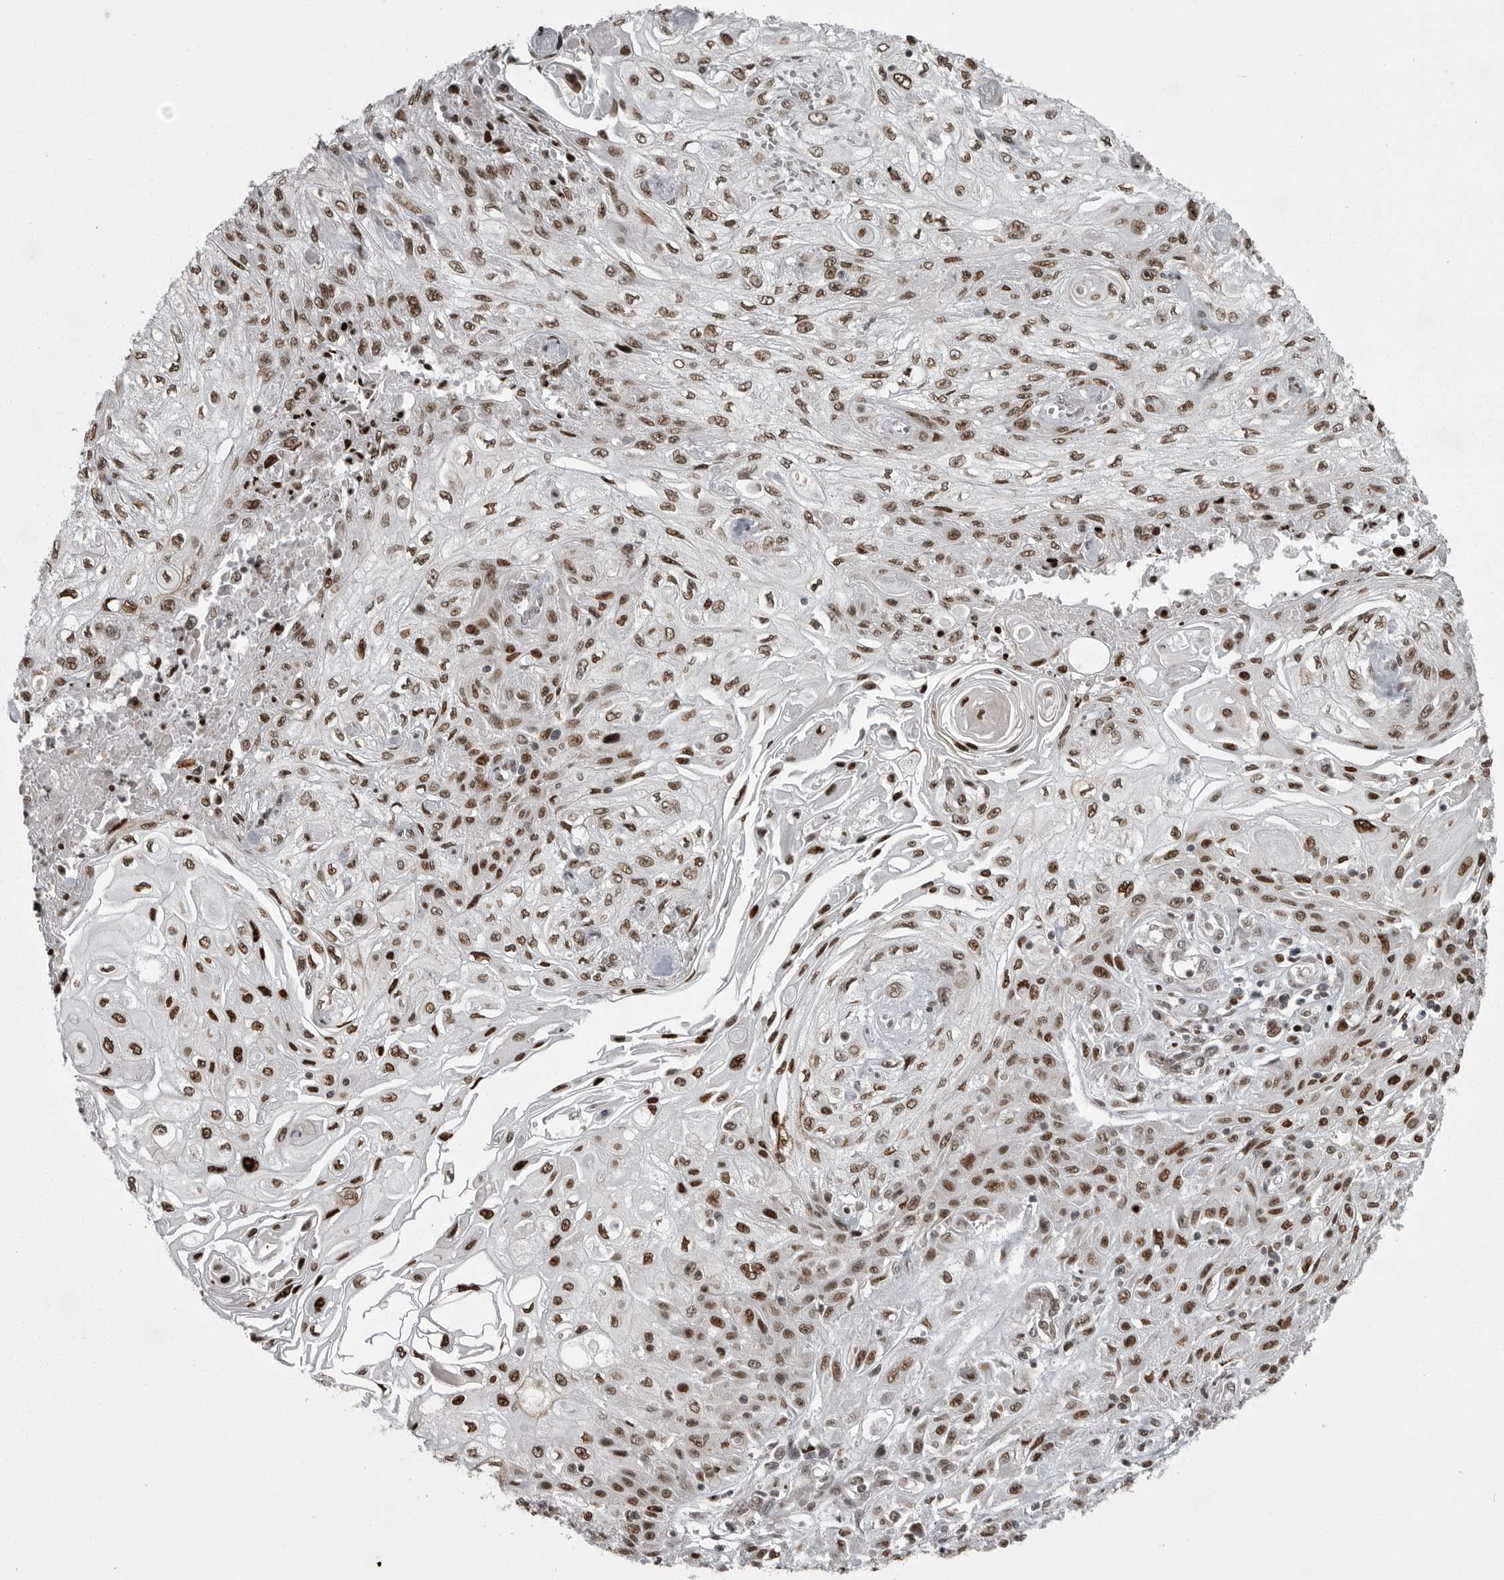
{"staining": {"intensity": "moderate", "quantity": ">75%", "location": "nuclear"}, "tissue": "skin cancer", "cell_type": "Tumor cells", "image_type": "cancer", "snomed": [{"axis": "morphology", "description": "Squamous cell carcinoma, NOS"}, {"axis": "morphology", "description": "Squamous cell carcinoma, metastatic, NOS"}, {"axis": "topography", "description": "Skin"}, {"axis": "topography", "description": "Lymph node"}], "caption": "Protein expression analysis of skin cancer displays moderate nuclear expression in about >75% of tumor cells.", "gene": "YAF2", "patient": {"sex": "male", "age": 75}}